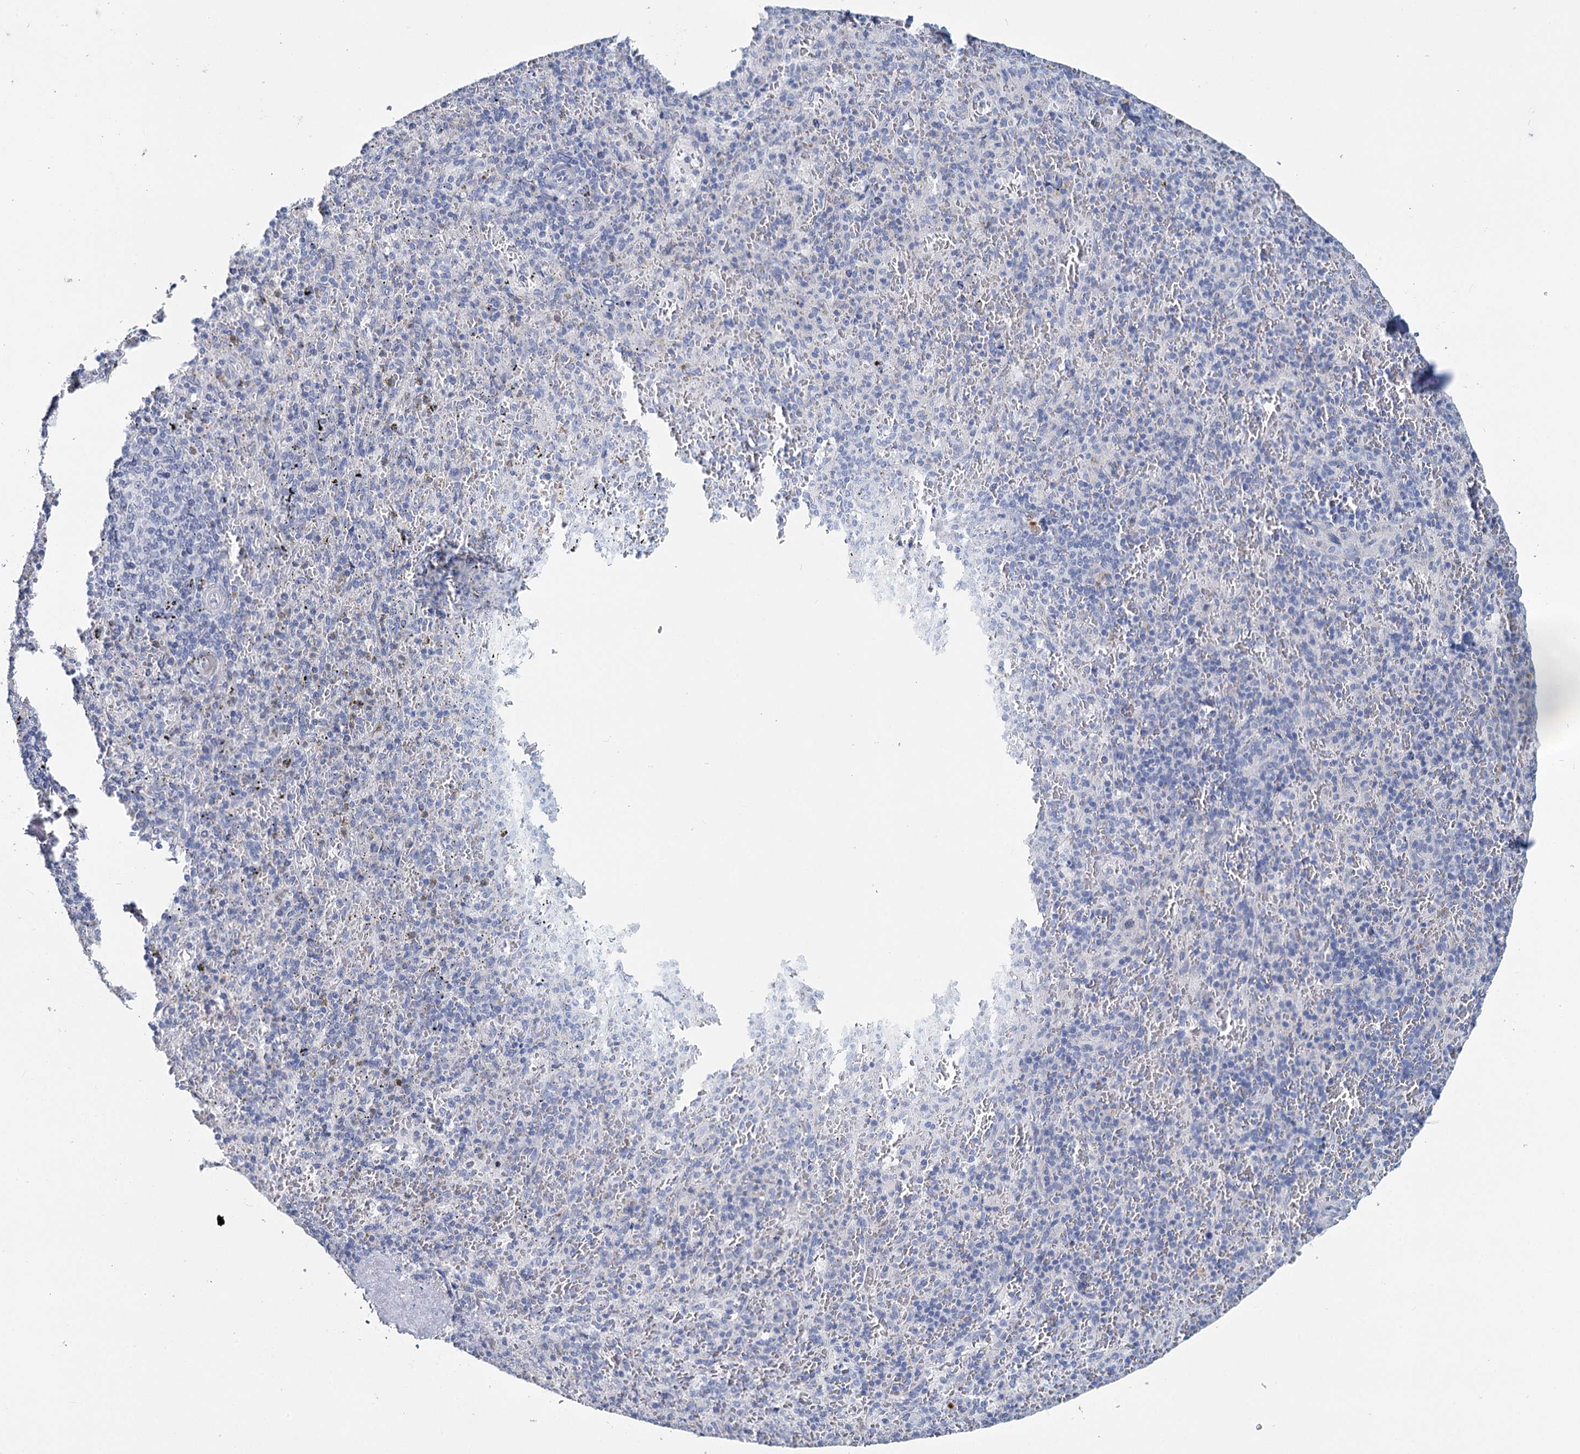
{"staining": {"intensity": "negative", "quantity": "none", "location": "none"}, "tissue": "spleen", "cell_type": "Cells in red pulp", "image_type": "normal", "snomed": [{"axis": "morphology", "description": "Normal tissue, NOS"}, {"axis": "topography", "description": "Spleen"}], "caption": "Human spleen stained for a protein using immunohistochemistry exhibits no positivity in cells in red pulp.", "gene": "METTL7B", "patient": {"sex": "male", "age": 82}}